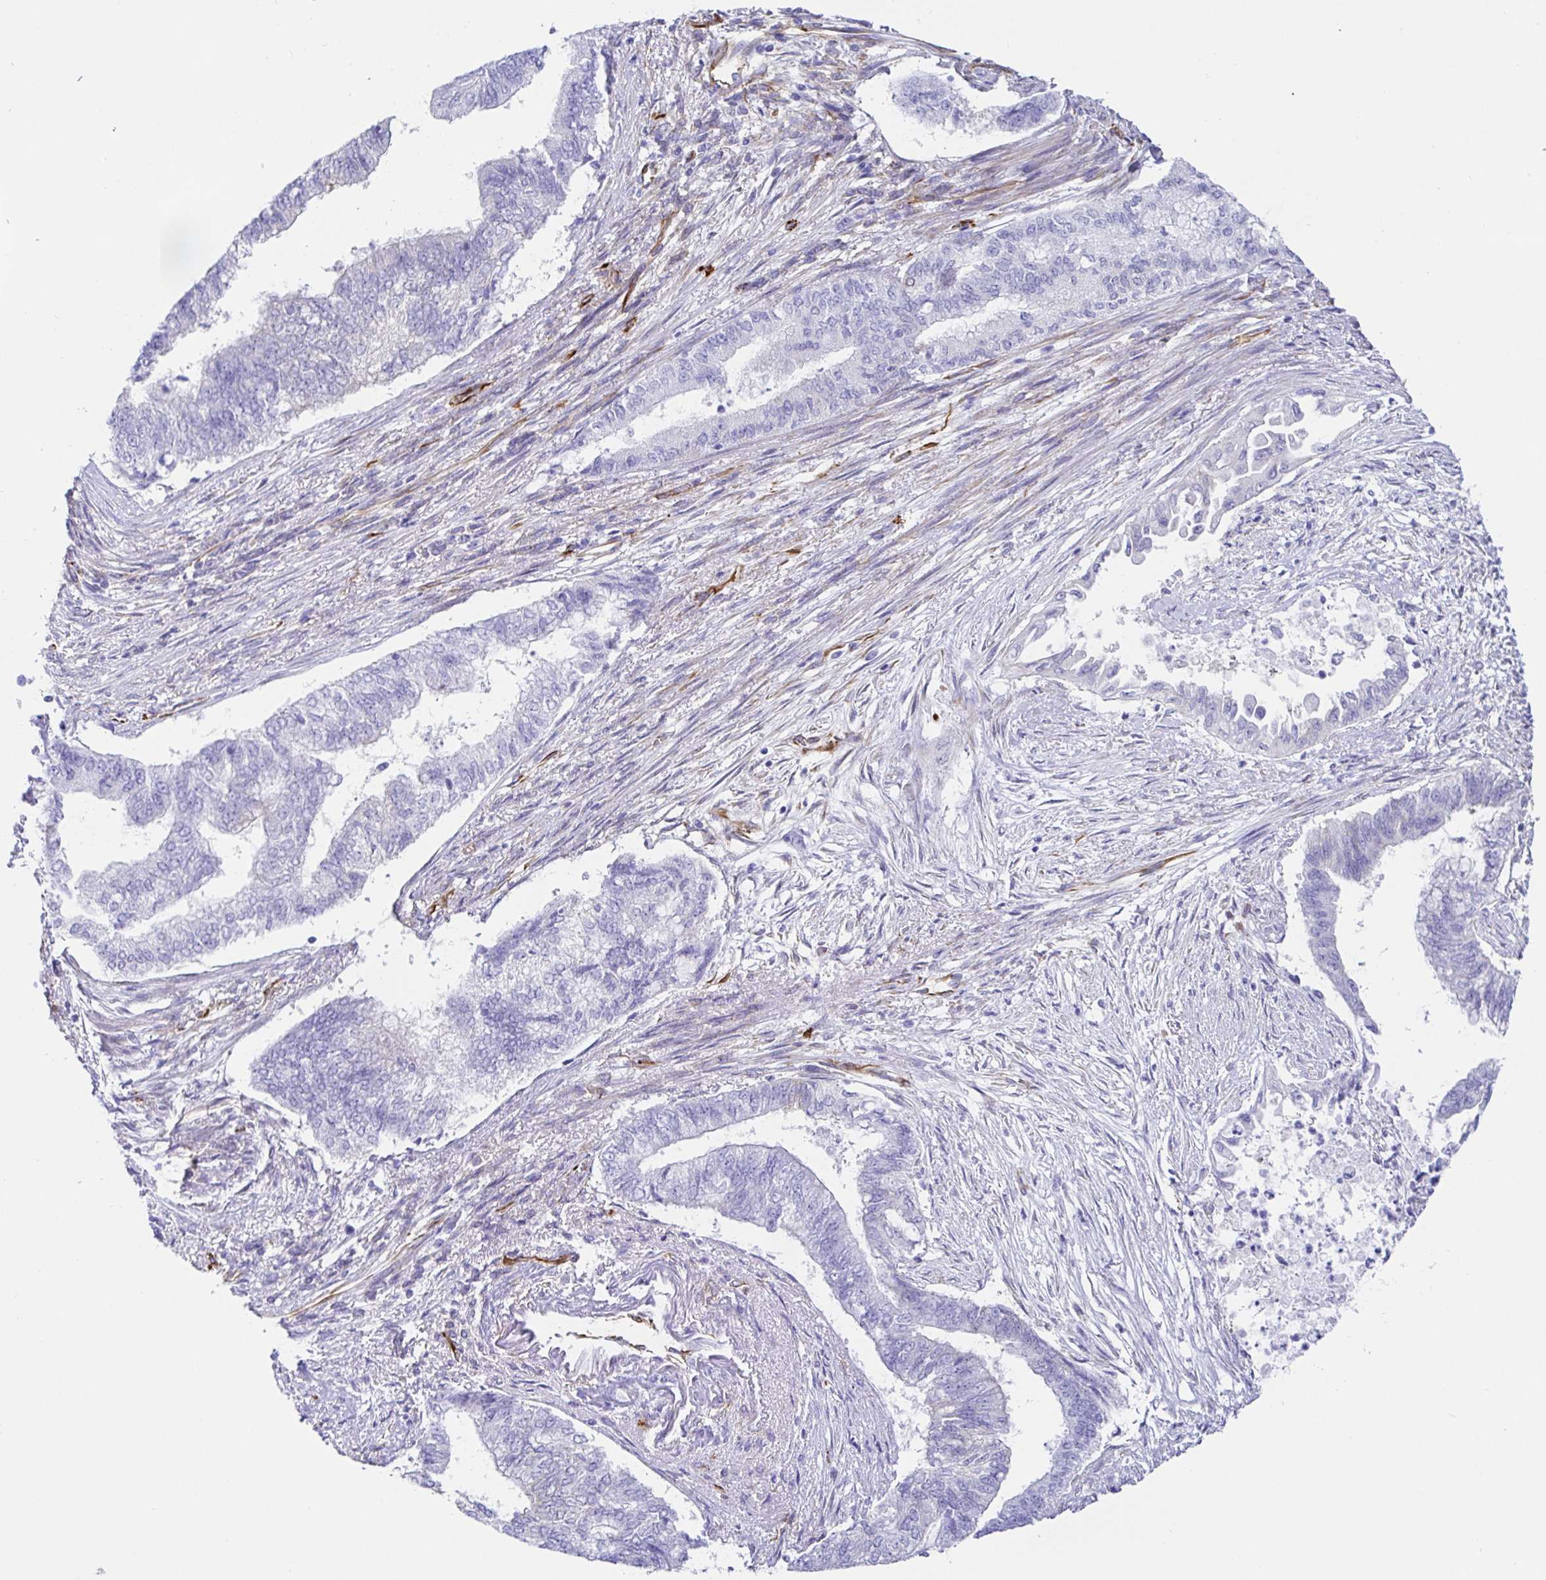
{"staining": {"intensity": "negative", "quantity": "none", "location": "none"}, "tissue": "endometrial cancer", "cell_type": "Tumor cells", "image_type": "cancer", "snomed": [{"axis": "morphology", "description": "Adenocarcinoma, NOS"}, {"axis": "topography", "description": "Endometrium"}], "caption": "There is no significant staining in tumor cells of adenocarcinoma (endometrial). (Stains: DAB (3,3'-diaminobenzidine) immunohistochemistry (IHC) with hematoxylin counter stain, Microscopy: brightfield microscopy at high magnification).", "gene": "DOCK1", "patient": {"sex": "female", "age": 65}}